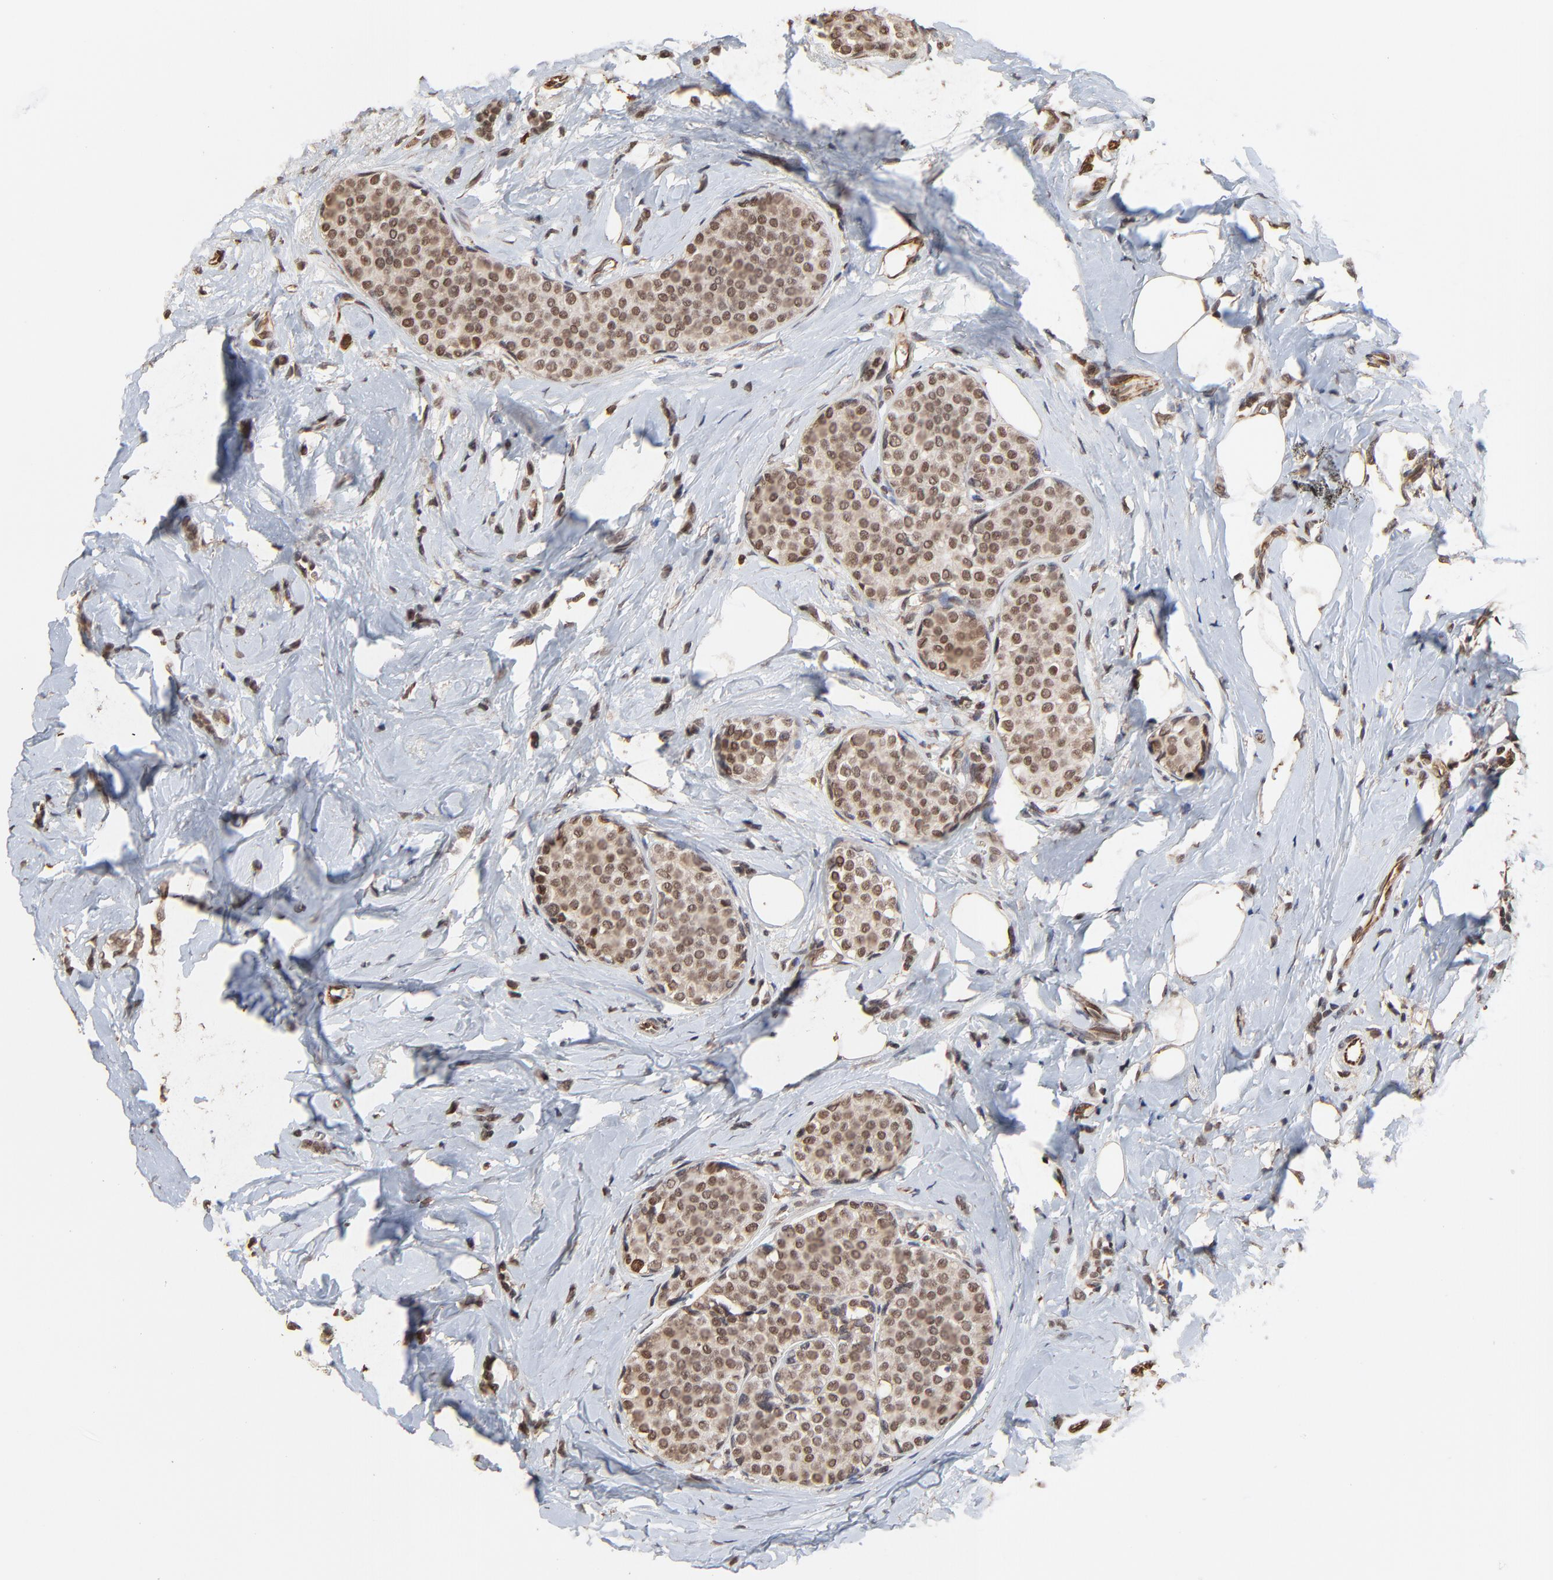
{"staining": {"intensity": "moderate", "quantity": ">75%", "location": "cytoplasmic/membranous,nuclear"}, "tissue": "breast cancer", "cell_type": "Tumor cells", "image_type": "cancer", "snomed": [{"axis": "morphology", "description": "Lobular carcinoma"}, {"axis": "topography", "description": "Breast"}], "caption": "An image of human breast lobular carcinoma stained for a protein displays moderate cytoplasmic/membranous and nuclear brown staining in tumor cells.", "gene": "FAM227A", "patient": {"sex": "female", "age": 64}}